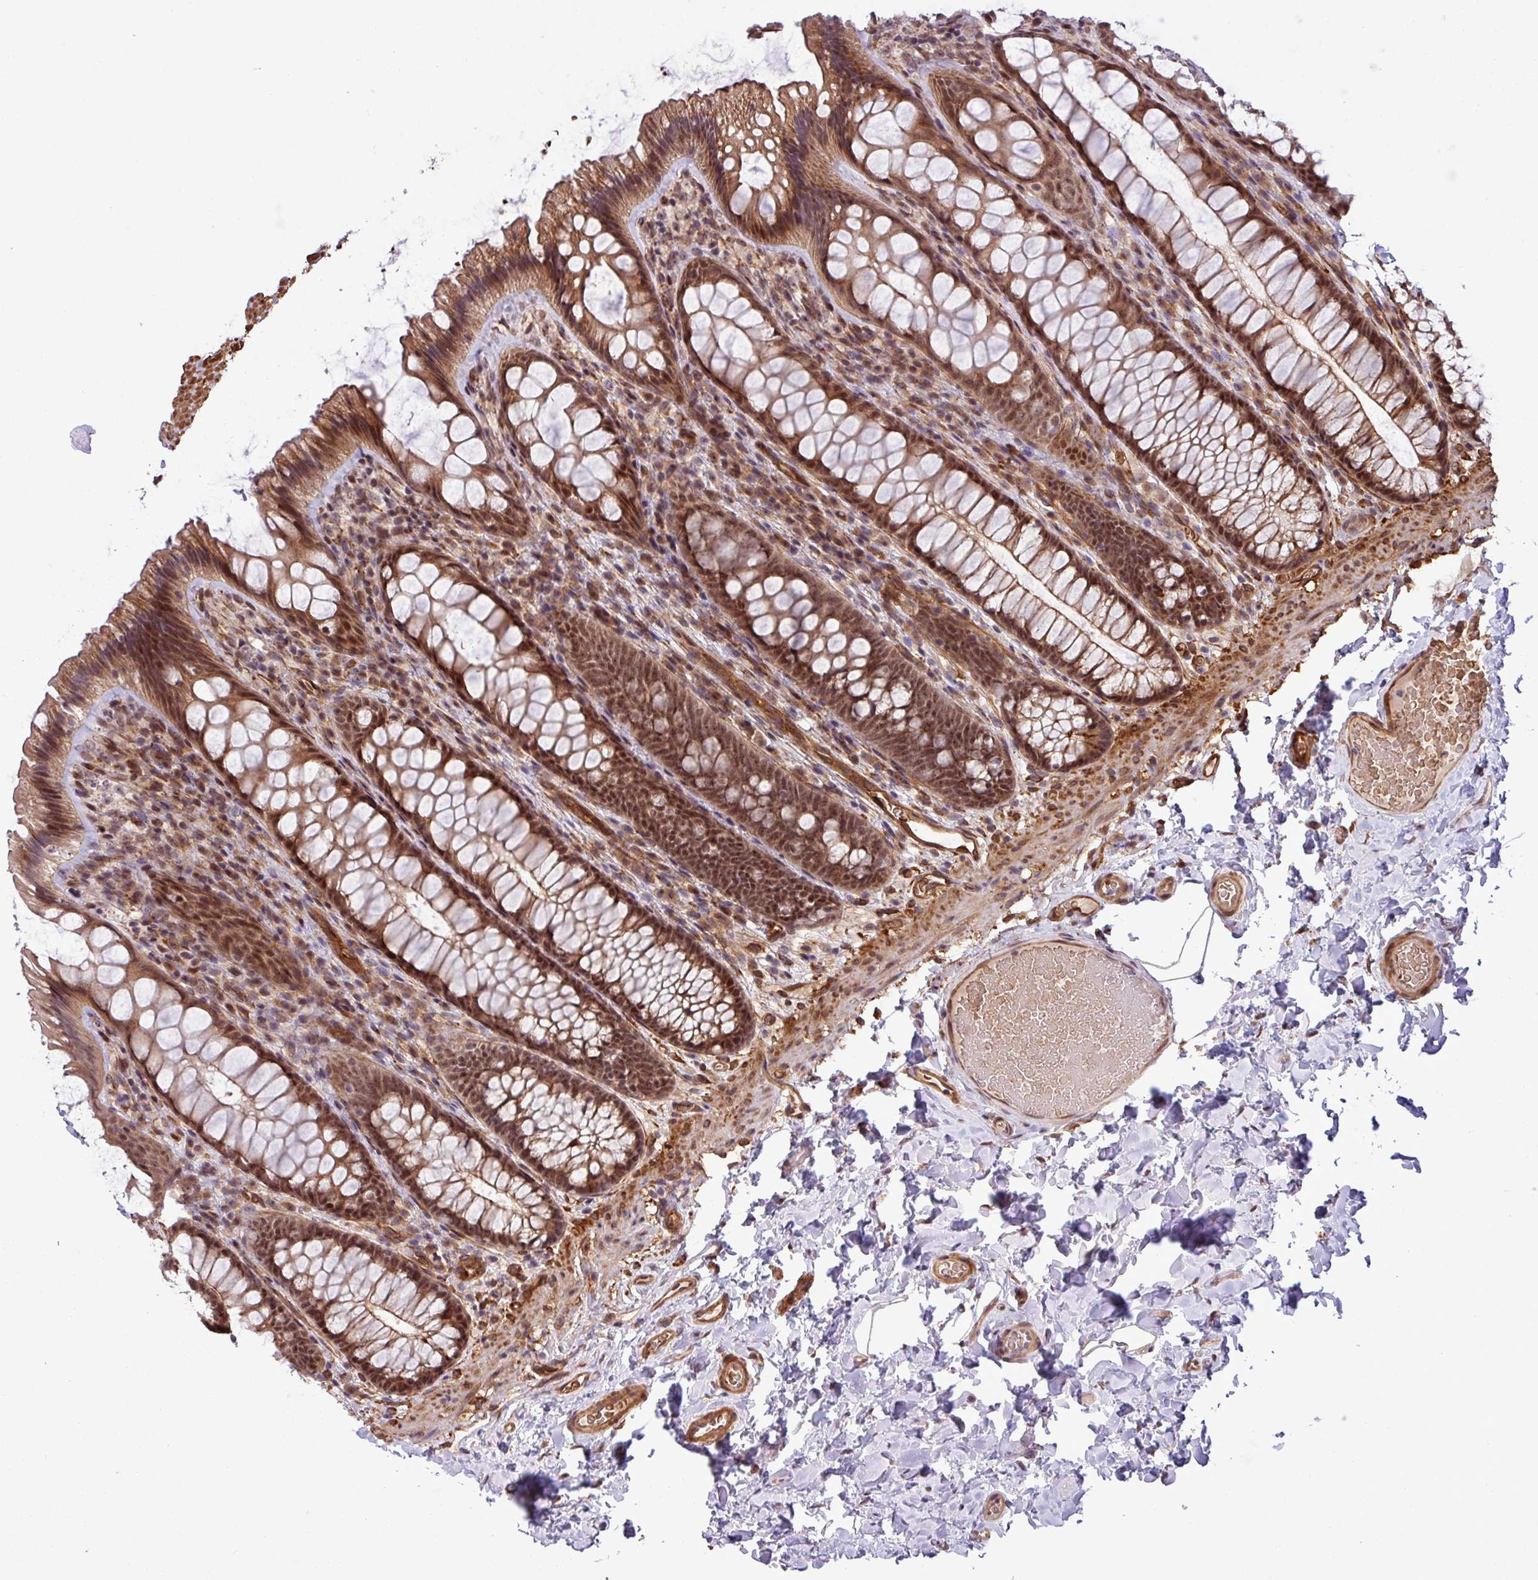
{"staining": {"intensity": "moderate", "quantity": ">75%", "location": "cytoplasmic/membranous,nuclear"}, "tissue": "colon", "cell_type": "Endothelial cells", "image_type": "normal", "snomed": [{"axis": "morphology", "description": "Normal tissue, NOS"}, {"axis": "topography", "description": "Colon"}], "caption": "Immunohistochemical staining of benign colon demonstrates >75% levels of moderate cytoplasmic/membranous,nuclear protein positivity in approximately >75% of endothelial cells. Using DAB (brown) and hematoxylin (blue) stains, captured at high magnification using brightfield microscopy.", "gene": "C7orf50", "patient": {"sex": "male", "age": 46}}